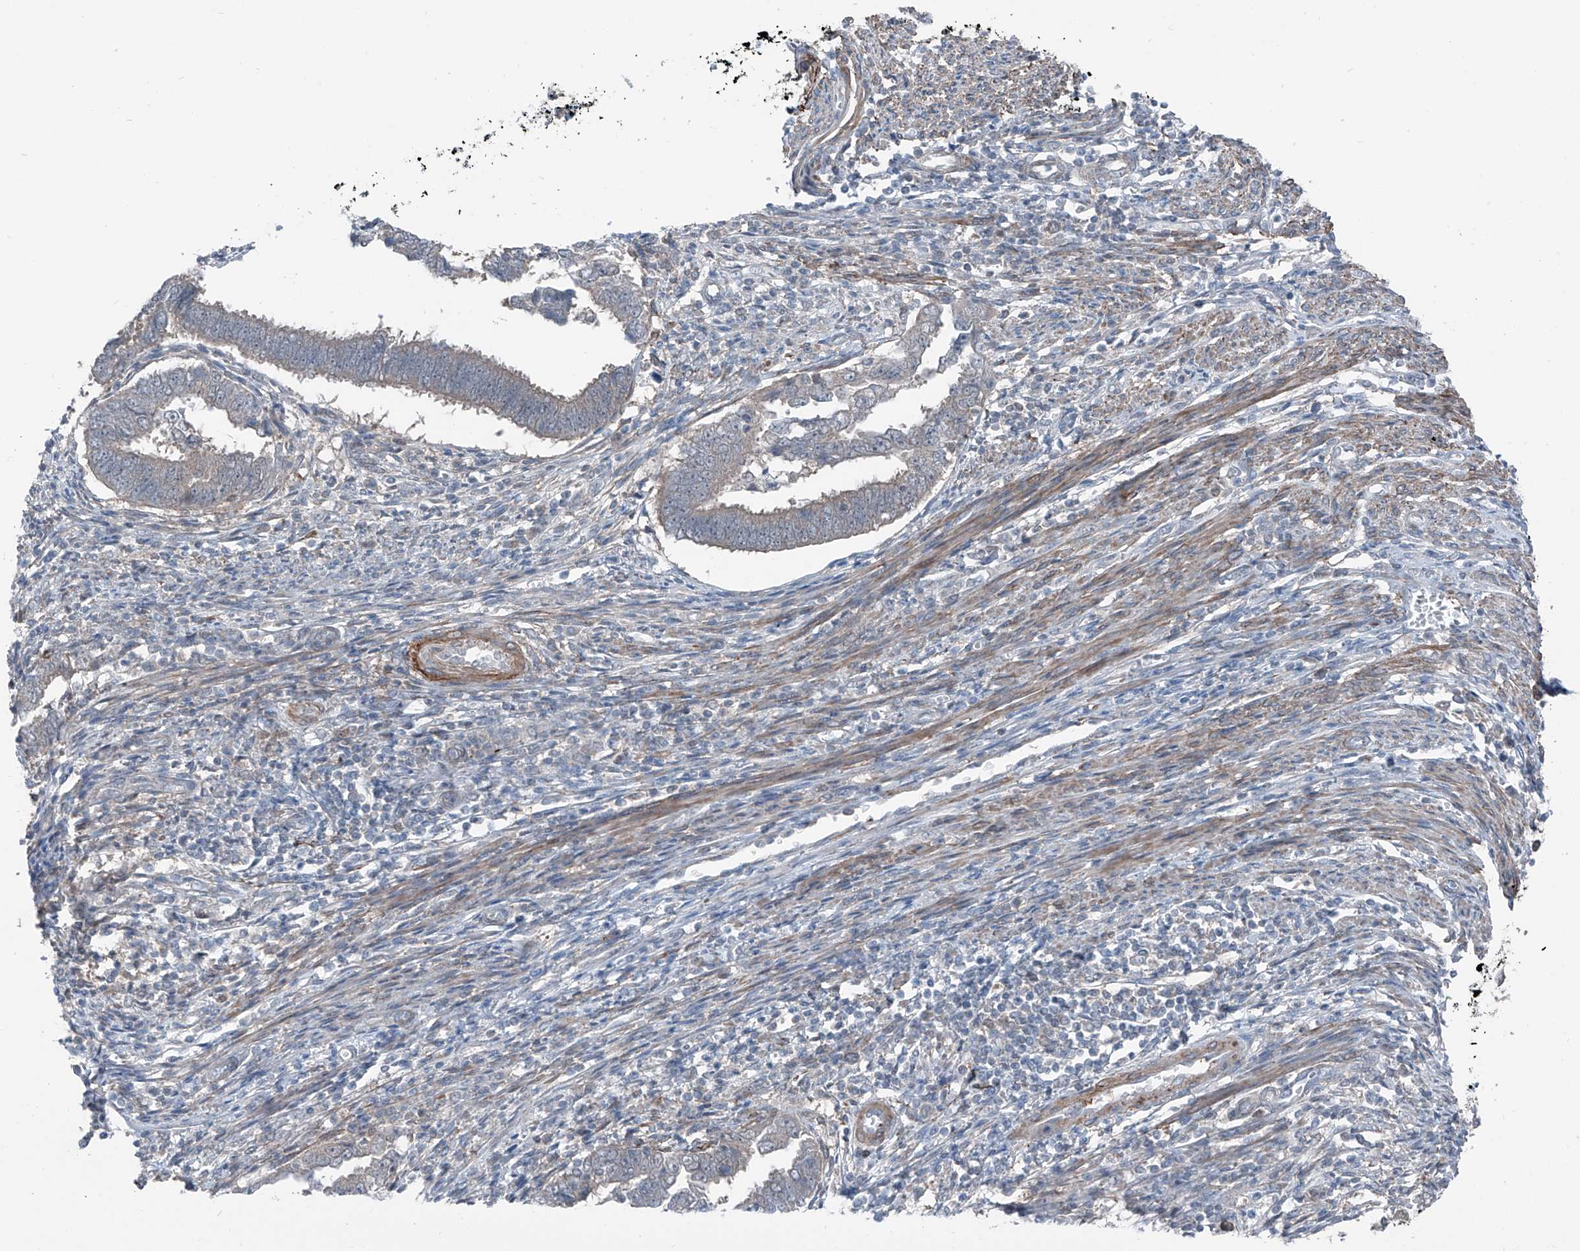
{"staining": {"intensity": "negative", "quantity": "none", "location": "none"}, "tissue": "endometrial cancer", "cell_type": "Tumor cells", "image_type": "cancer", "snomed": [{"axis": "morphology", "description": "Adenocarcinoma, NOS"}, {"axis": "topography", "description": "Endometrium"}], "caption": "The immunohistochemistry (IHC) micrograph has no significant positivity in tumor cells of endometrial adenocarcinoma tissue.", "gene": "HSPB11", "patient": {"sex": "female", "age": 75}}